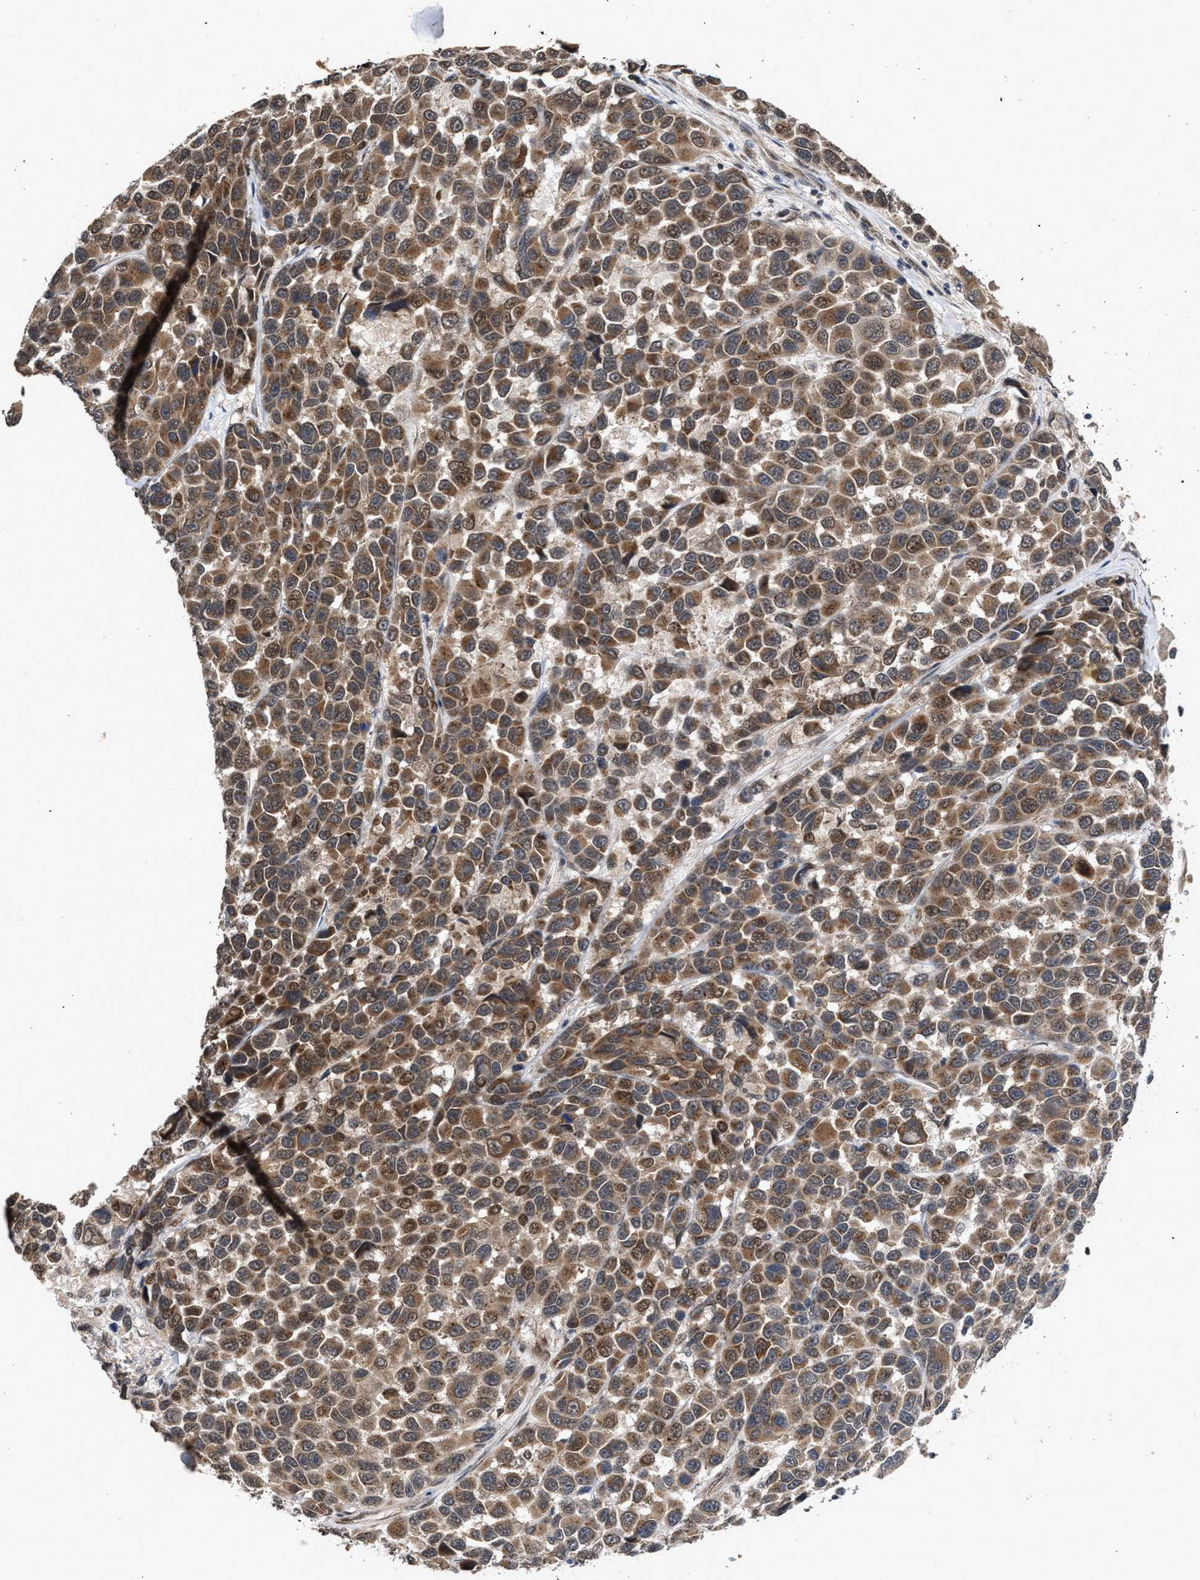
{"staining": {"intensity": "moderate", "quantity": ">75%", "location": "cytoplasmic/membranous"}, "tissue": "melanoma", "cell_type": "Tumor cells", "image_type": "cancer", "snomed": [{"axis": "morphology", "description": "Malignant melanoma, NOS"}, {"axis": "topography", "description": "Skin"}], "caption": "IHC histopathology image of neoplastic tissue: malignant melanoma stained using IHC shows medium levels of moderate protein expression localized specifically in the cytoplasmic/membranous of tumor cells, appearing as a cytoplasmic/membranous brown color.", "gene": "MKNK2", "patient": {"sex": "male", "age": 53}}